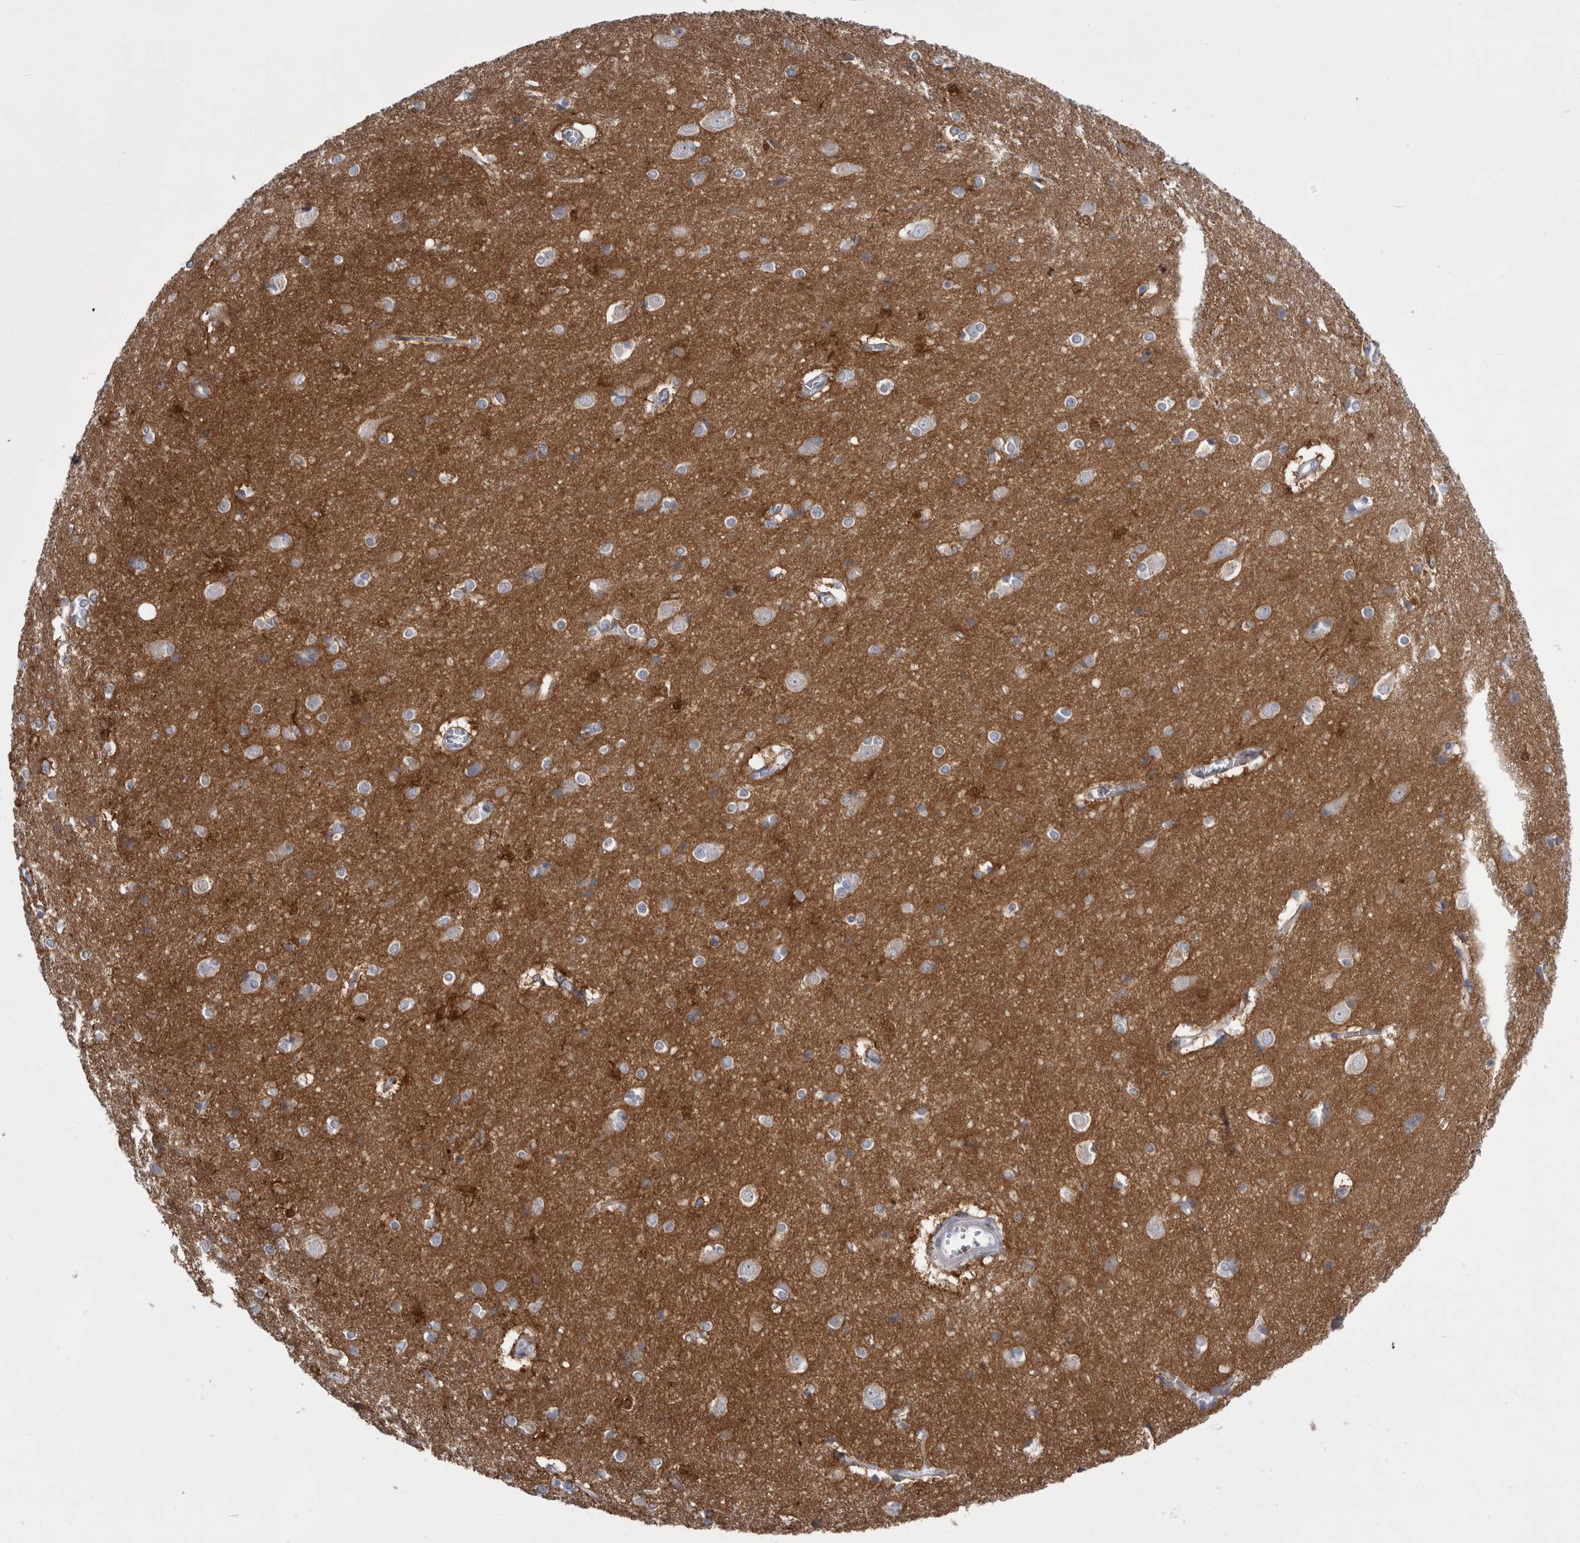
{"staining": {"intensity": "negative", "quantity": "none", "location": "none"}, "tissue": "cerebral cortex", "cell_type": "Endothelial cells", "image_type": "normal", "snomed": [{"axis": "morphology", "description": "Normal tissue, NOS"}, {"axis": "topography", "description": "Cerebral cortex"}], "caption": "IHC of normal cerebral cortex displays no expression in endothelial cells.", "gene": "ANK2", "patient": {"sex": "male", "age": 54}}